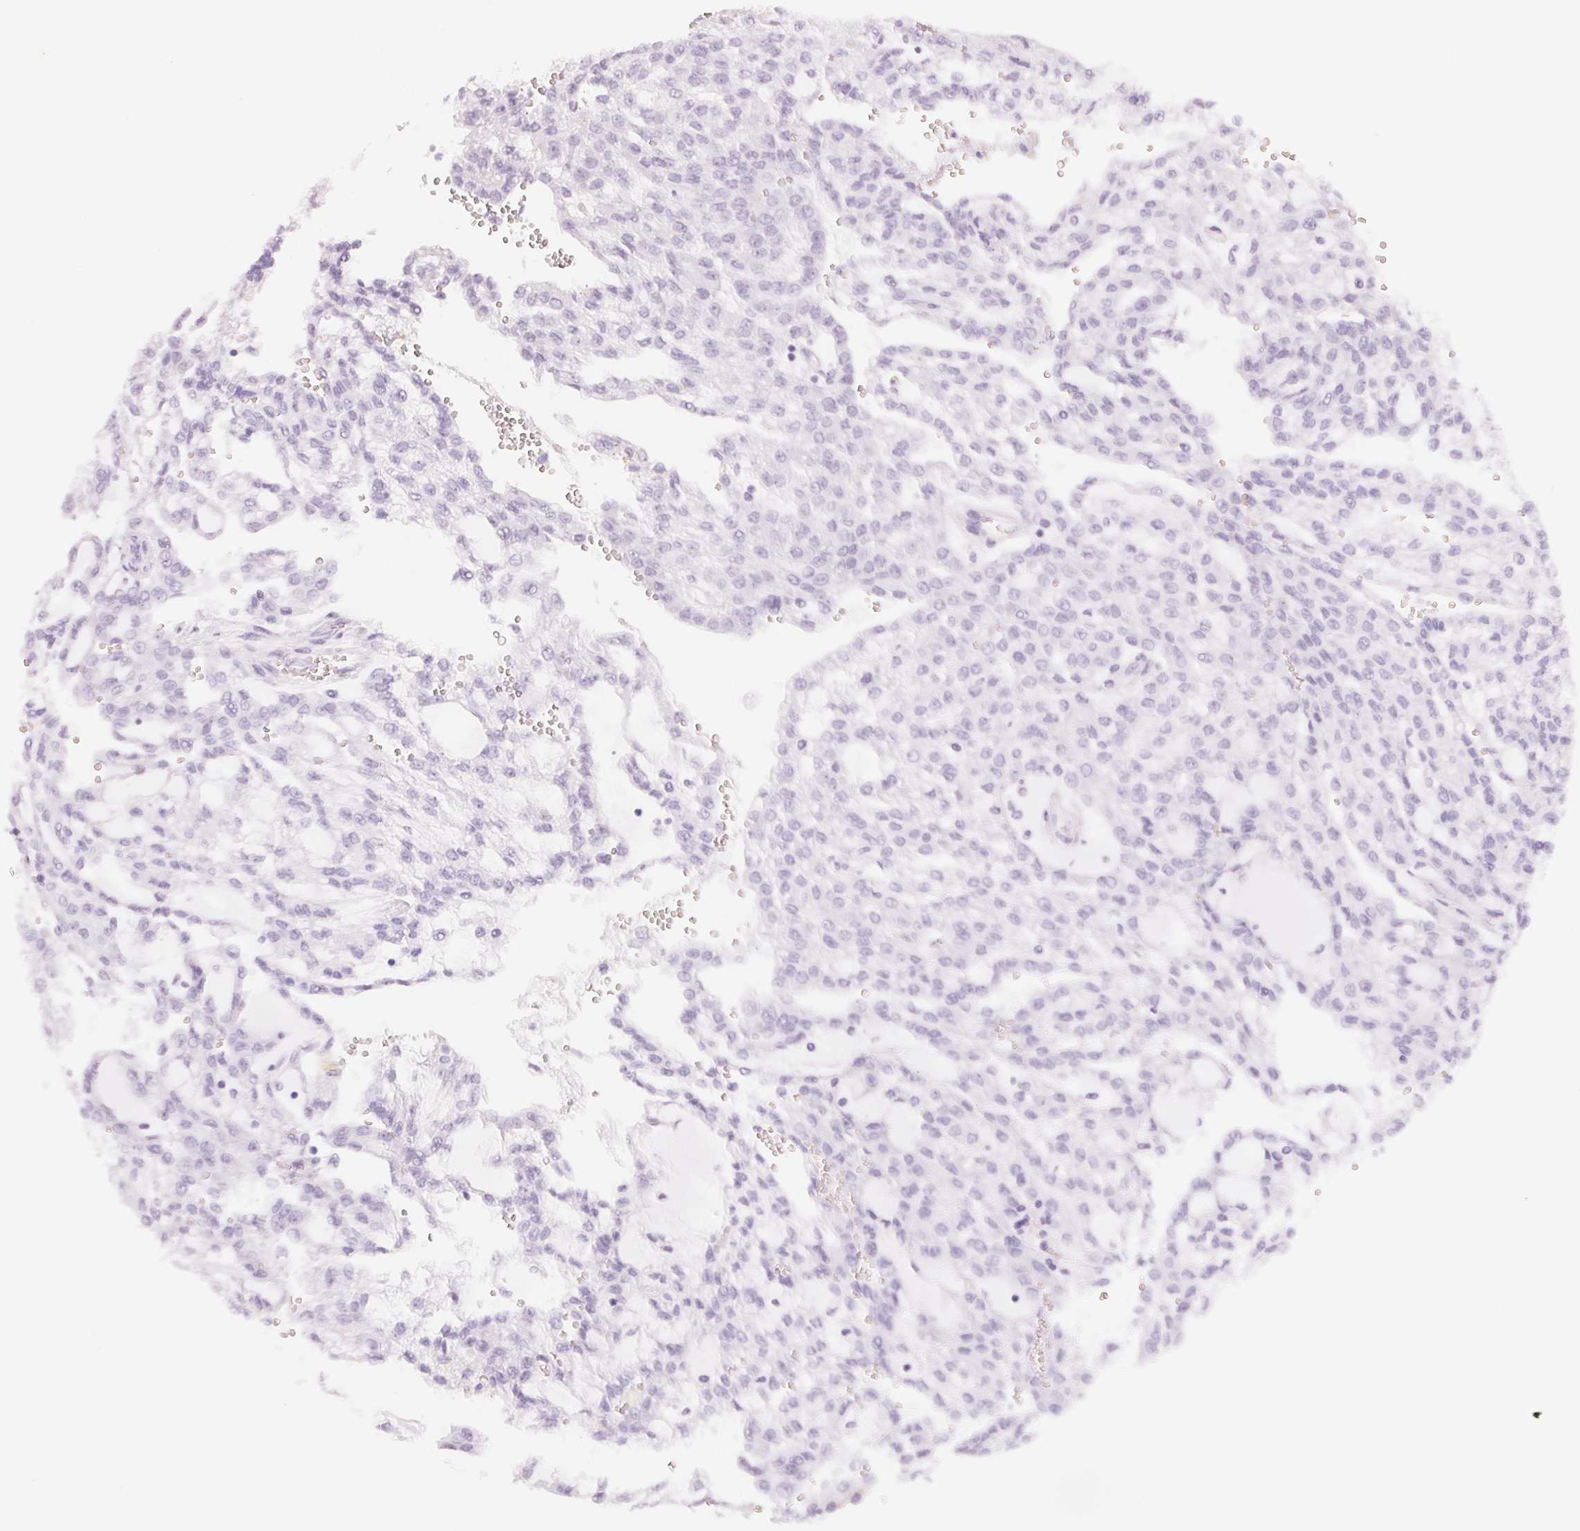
{"staining": {"intensity": "negative", "quantity": "none", "location": "none"}, "tissue": "renal cancer", "cell_type": "Tumor cells", "image_type": "cancer", "snomed": [{"axis": "morphology", "description": "Adenocarcinoma, NOS"}, {"axis": "topography", "description": "Kidney"}], "caption": "High magnification brightfield microscopy of renal cancer stained with DAB (brown) and counterstained with hematoxylin (blue): tumor cells show no significant staining.", "gene": "CFHR2", "patient": {"sex": "male", "age": 63}}